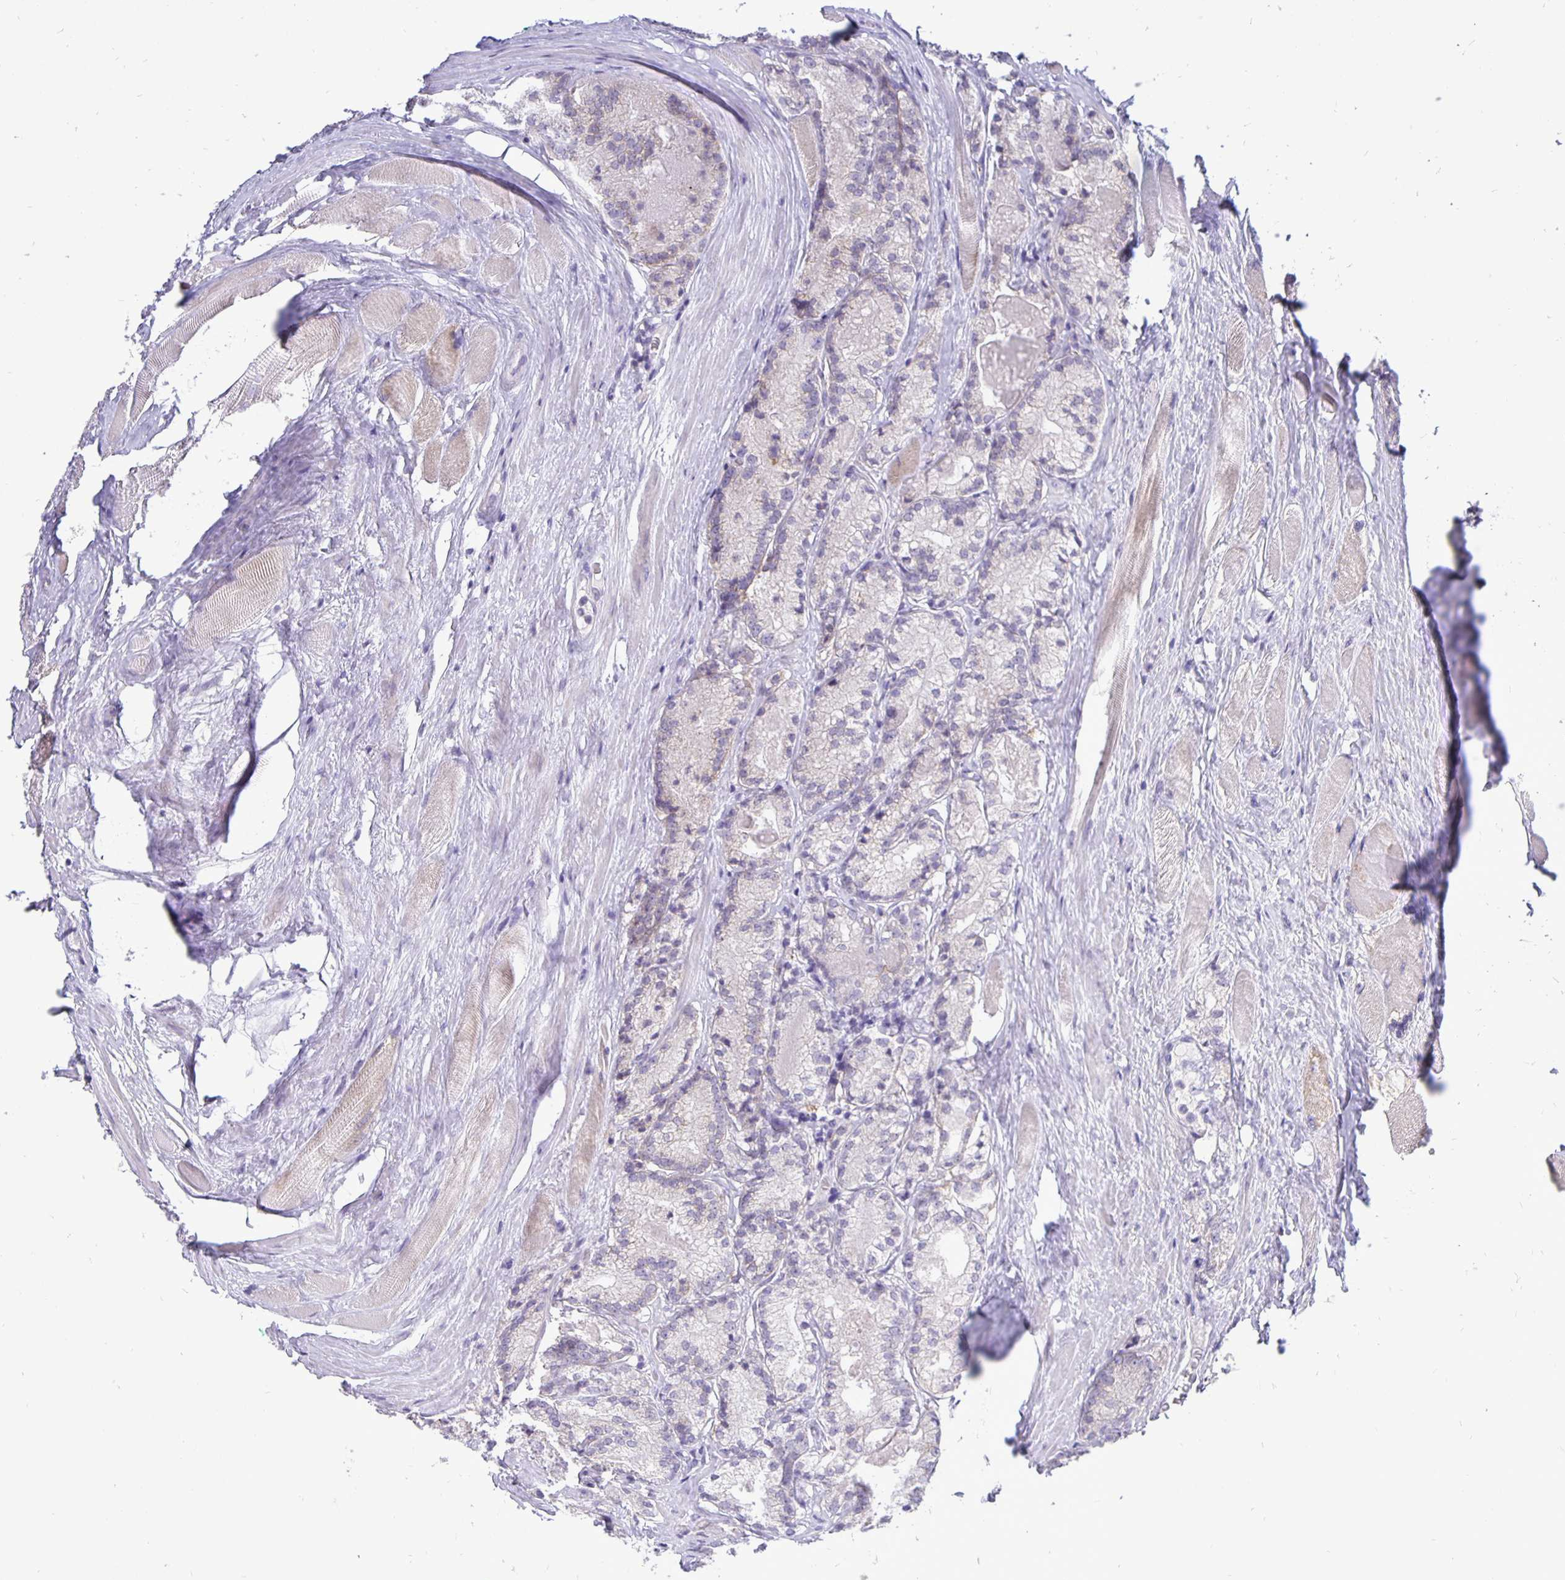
{"staining": {"intensity": "negative", "quantity": "none", "location": "none"}, "tissue": "prostate cancer", "cell_type": "Tumor cells", "image_type": "cancer", "snomed": [{"axis": "morphology", "description": "Adenocarcinoma, NOS"}, {"axis": "morphology", "description": "Adenocarcinoma, Low grade"}, {"axis": "topography", "description": "Prostate"}], "caption": "Immunohistochemistry (IHC) image of prostate cancer (low-grade adenocarcinoma) stained for a protein (brown), which reveals no staining in tumor cells.", "gene": "ERBB2", "patient": {"sex": "male", "age": 68}}